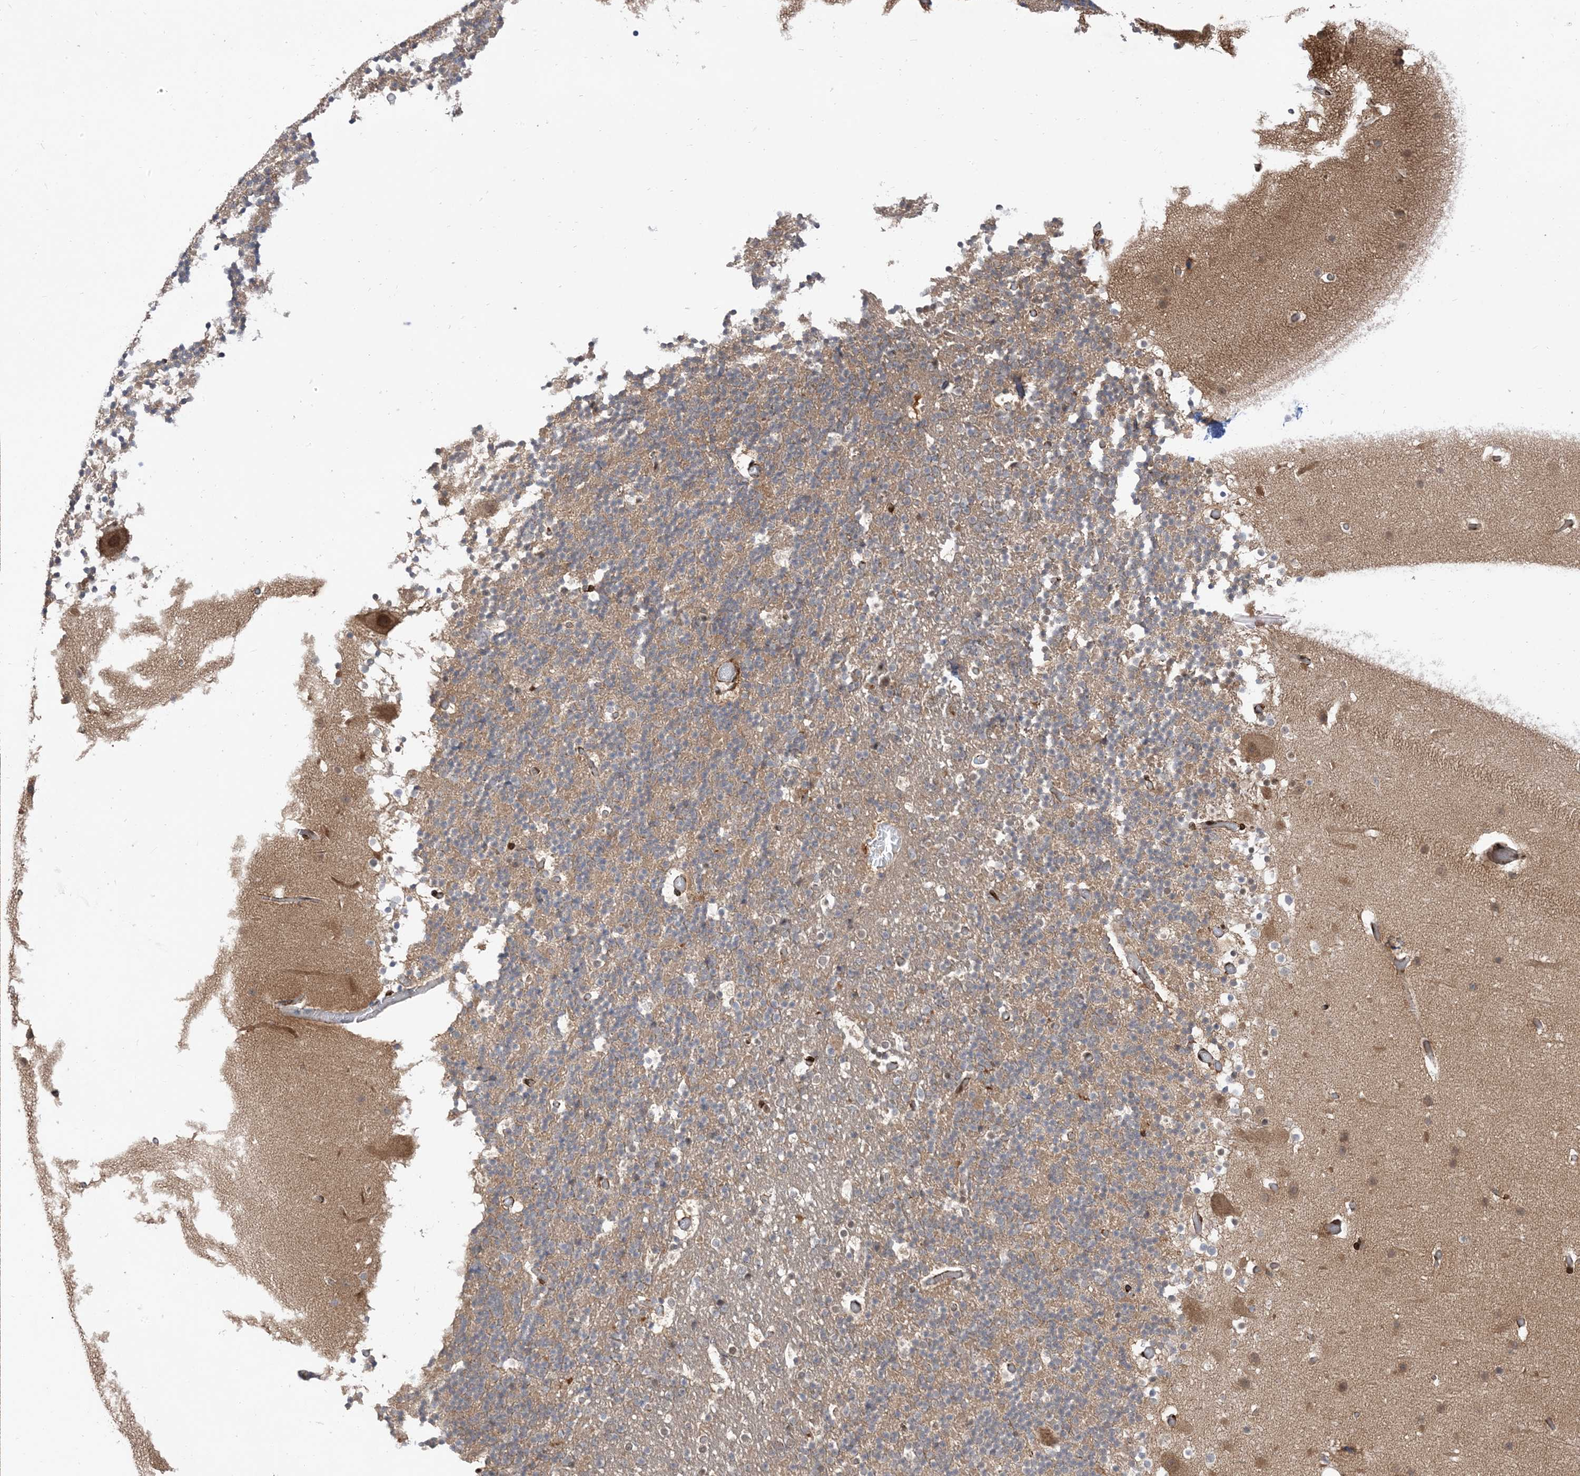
{"staining": {"intensity": "weak", "quantity": ">75%", "location": "cytoplasmic/membranous"}, "tissue": "cerebellum", "cell_type": "Cells in granular layer", "image_type": "normal", "snomed": [{"axis": "morphology", "description": "Normal tissue, NOS"}, {"axis": "topography", "description": "Cerebellum"}], "caption": "Approximately >75% of cells in granular layer in unremarkable cerebellum show weak cytoplasmic/membranous protein staining as visualized by brown immunohistochemical staining.", "gene": "RIN1", "patient": {"sex": "male", "age": 57}}